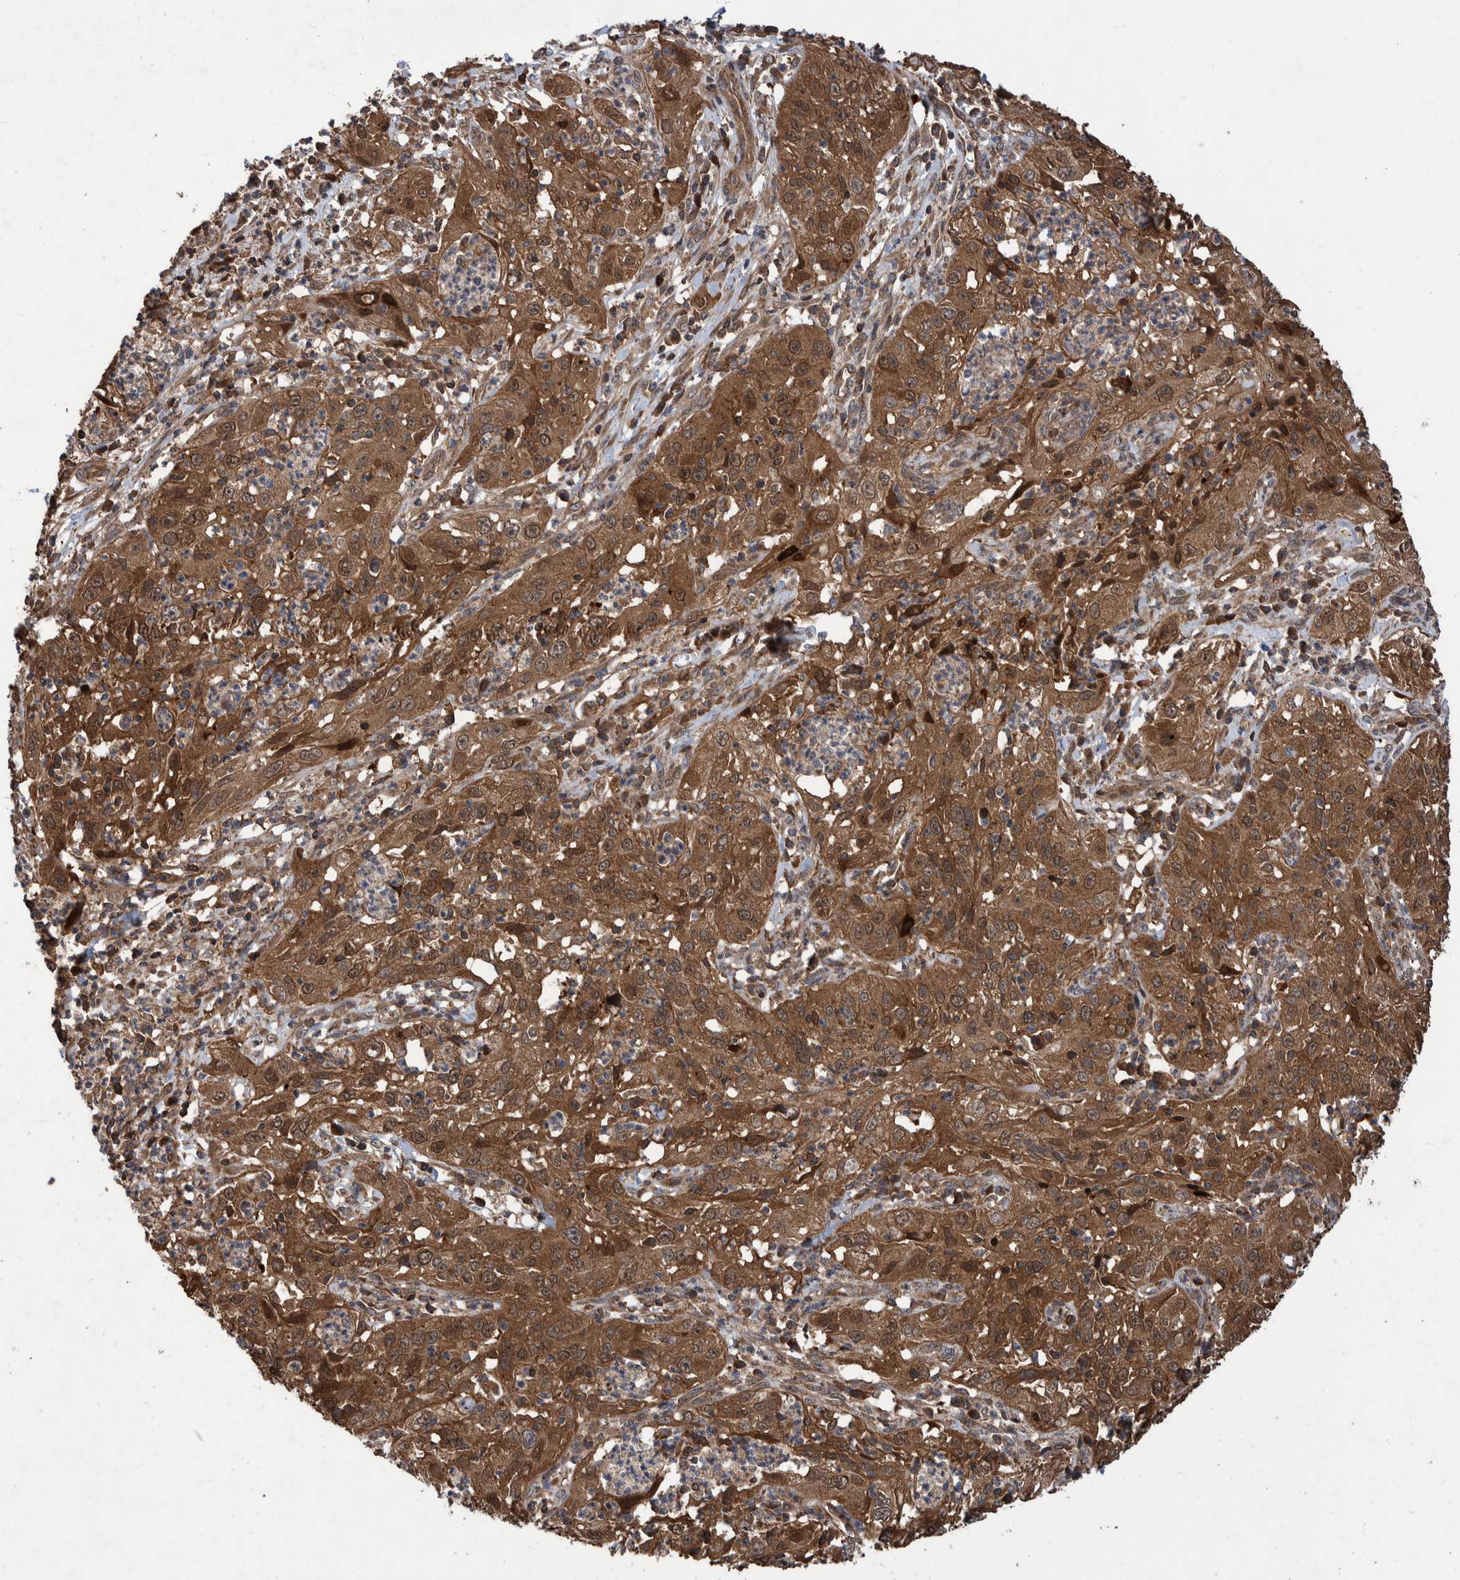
{"staining": {"intensity": "moderate", "quantity": ">75%", "location": "cytoplasmic/membranous"}, "tissue": "cervical cancer", "cell_type": "Tumor cells", "image_type": "cancer", "snomed": [{"axis": "morphology", "description": "Squamous cell carcinoma, NOS"}, {"axis": "topography", "description": "Cervix"}], "caption": "Moderate cytoplasmic/membranous protein staining is present in approximately >75% of tumor cells in cervical squamous cell carcinoma. (DAB IHC with brightfield microscopy, high magnification).", "gene": "VBP1", "patient": {"sex": "female", "age": 32}}